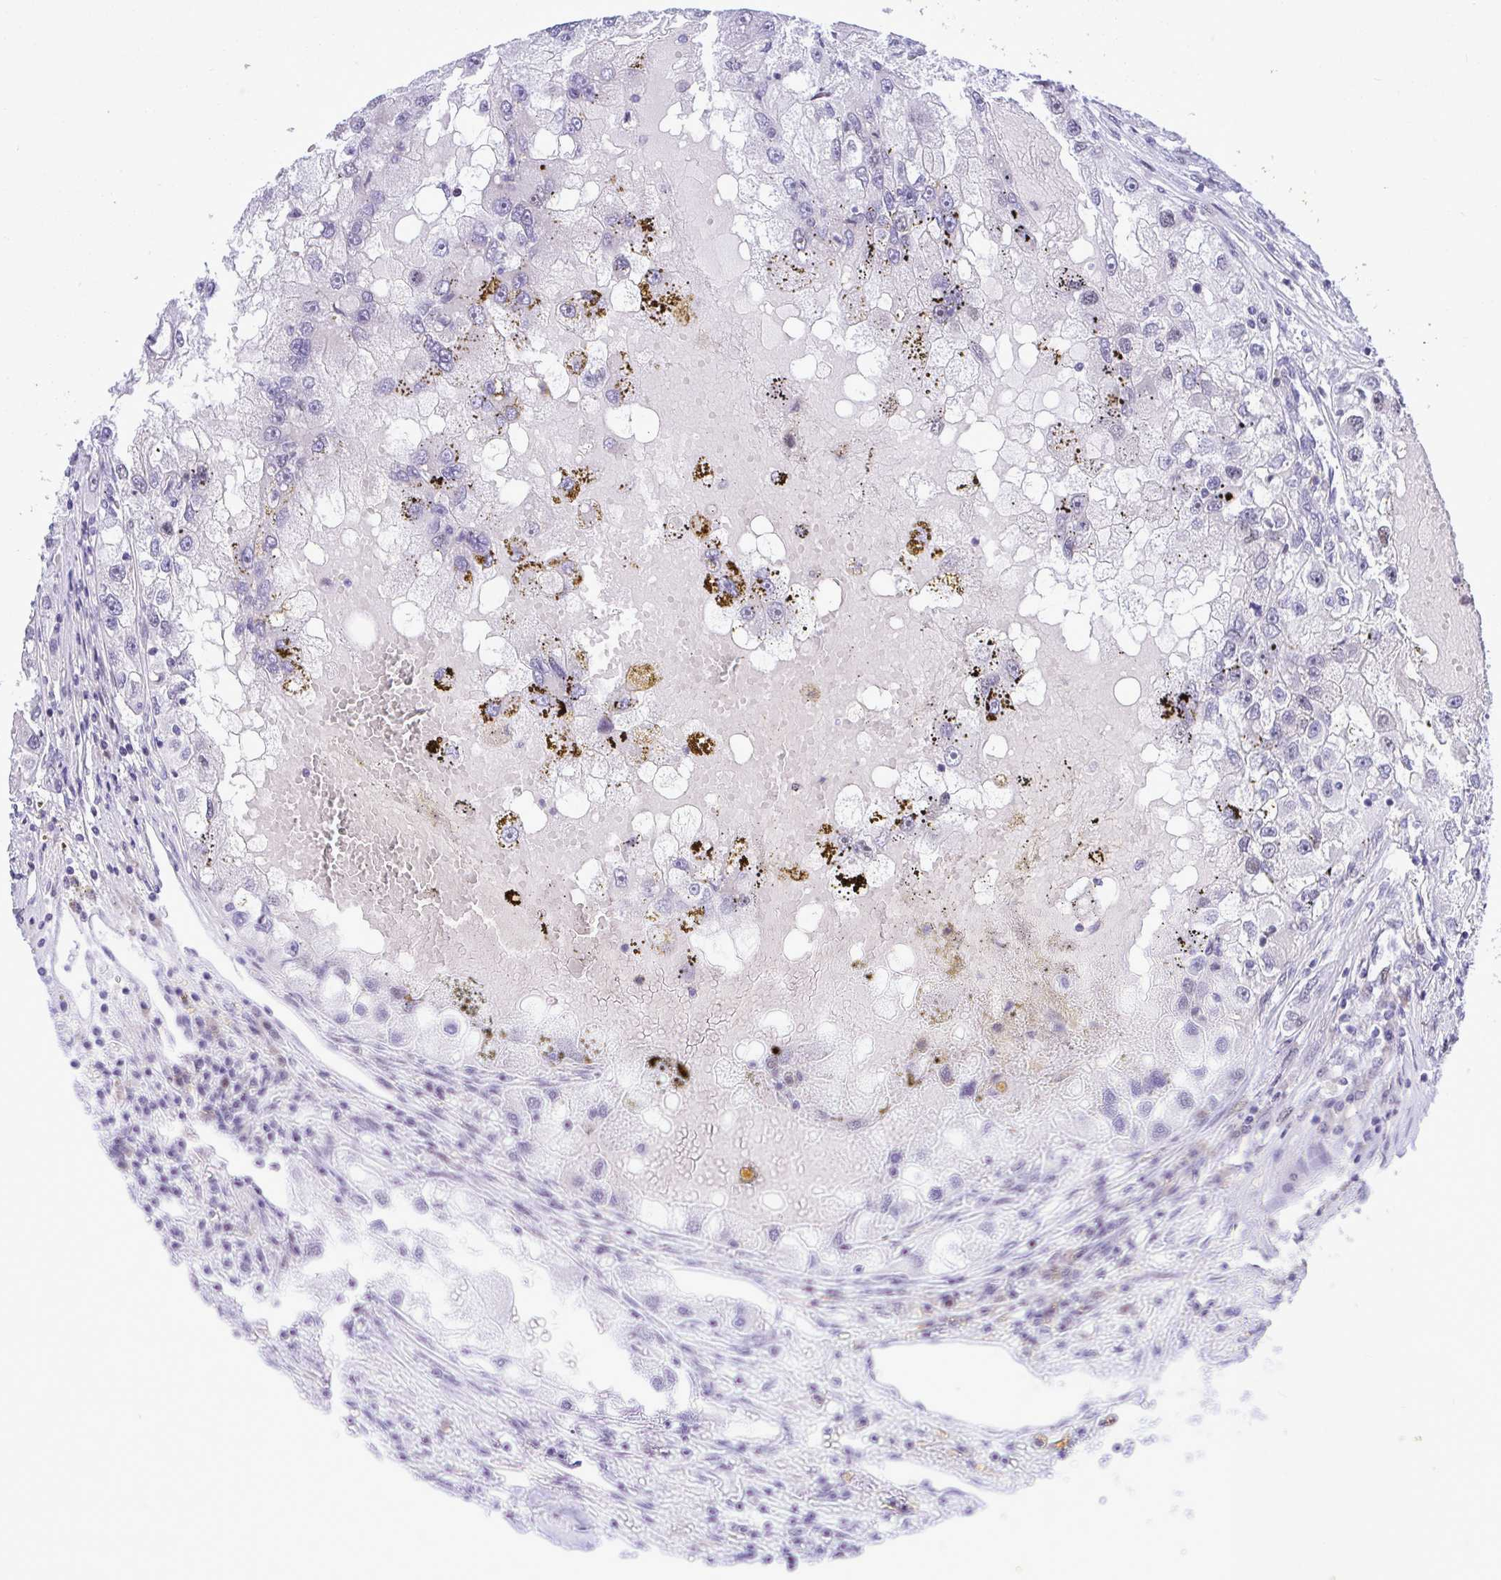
{"staining": {"intensity": "negative", "quantity": "none", "location": "none"}, "tissue": "renal cancer", "cell_type": "Tumor cells", "image_type": "cancer", "snomed": [{"axis": "morphology", "description": "Adenocarcinoma, NOS"}, {"axis": "topography", "description": "Kidney"}], "caption": "Human renal cancer (adenocarcinoma) stained for a protein using immunohistochemistry (IHC) demonstrates no positivity in tumor cells.", "gene": "C1QL2", "patient": {"sex": "male", "age": 63}}